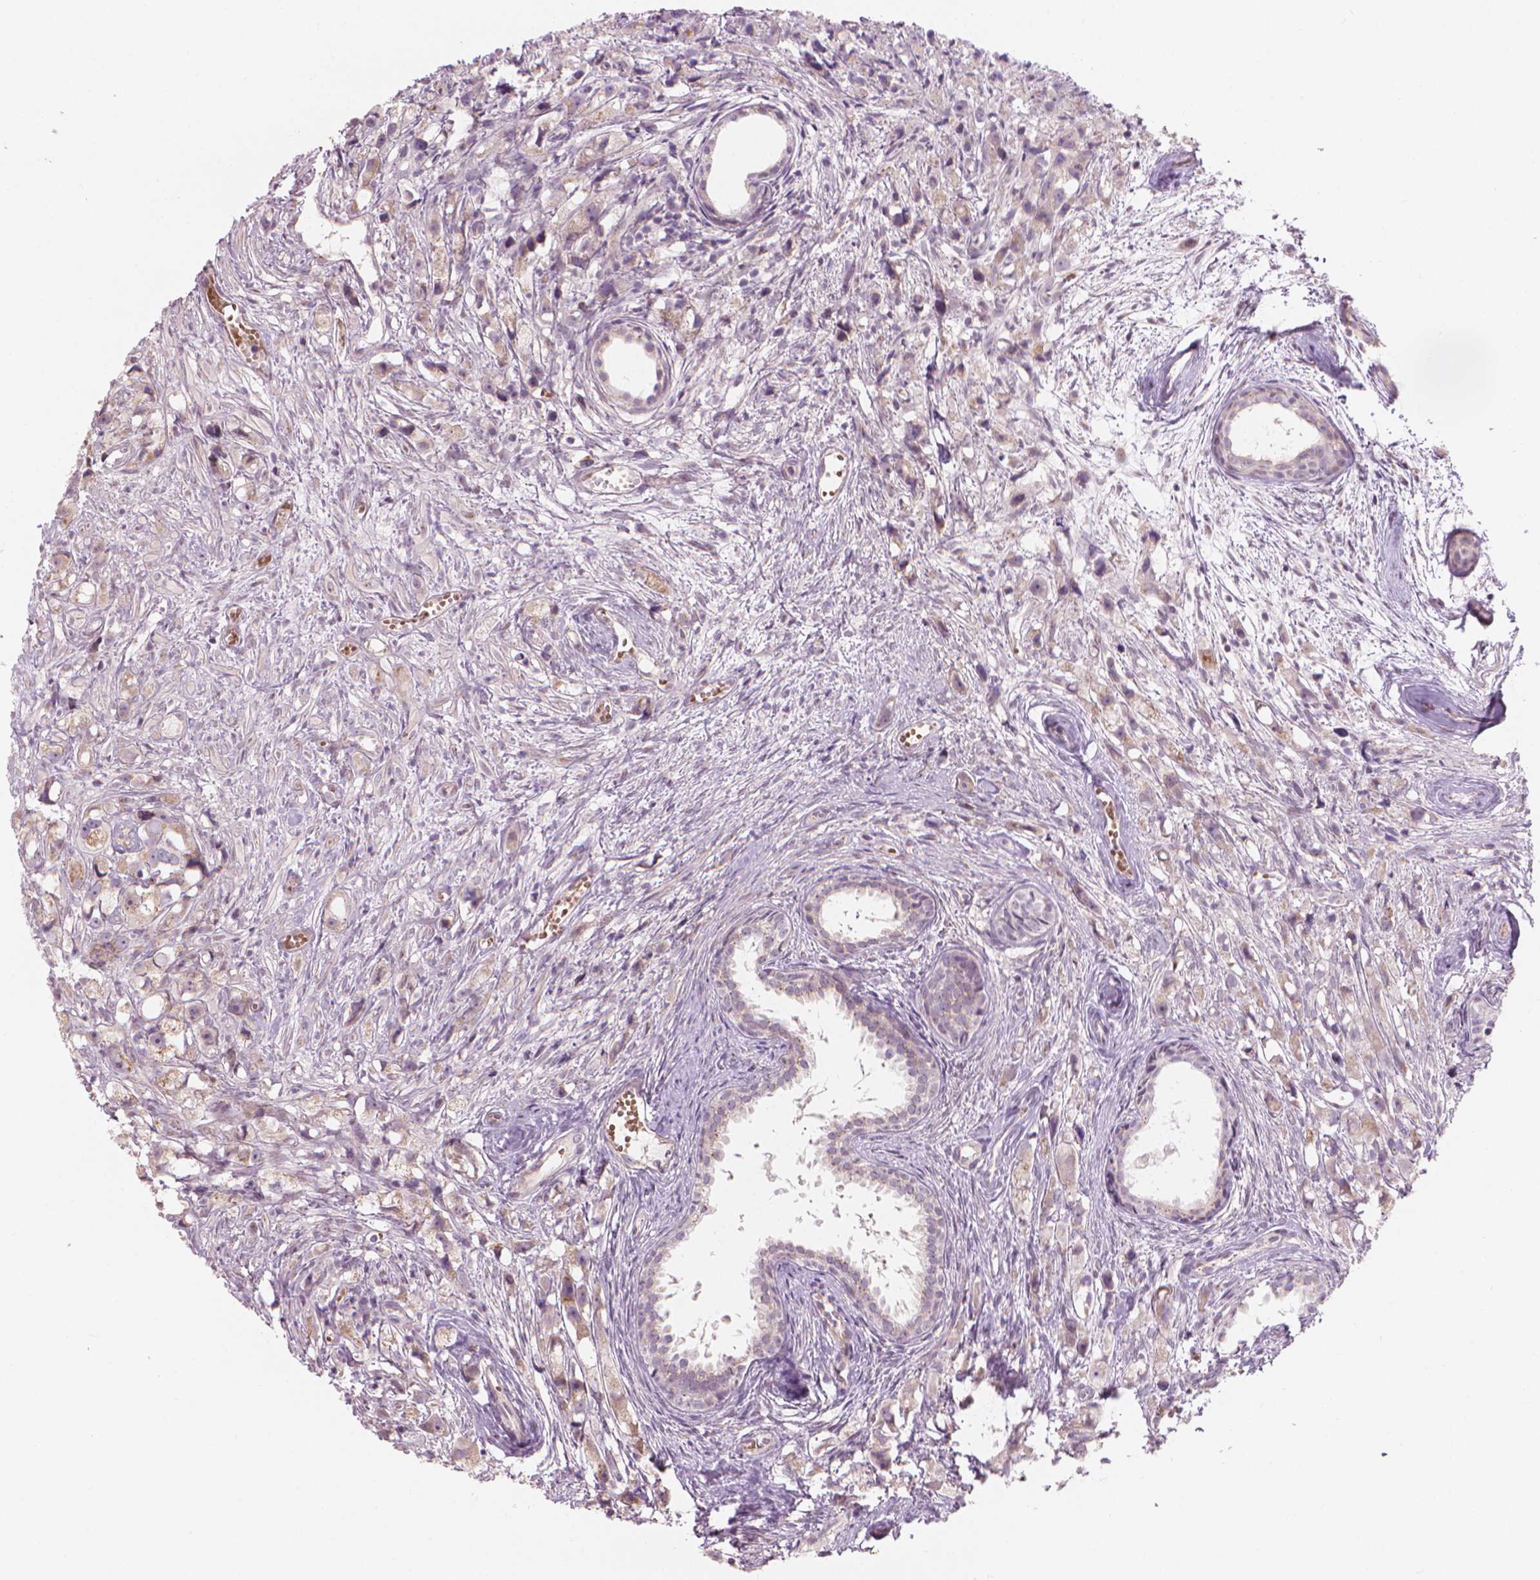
{"staining": {"intensity": "weak", "quantity": "<25%", "location": "cytoplasmic/membranous"}, "tissue": "prostate cancer", "cell_type": "Tumor cells", "image_type": "cancer", "snomed": [{"axis": "morphology", "description": "Adenocarcinoma, High grade"}, {"axis": "topography", "description": "Prostate"}], "caption": "There is no significant expression in tumor cells of prostate cancer (adenocarcinoma (high-grade)).", "gene": "IFFO1", "patient": {"sex": "male", "age": 75}}